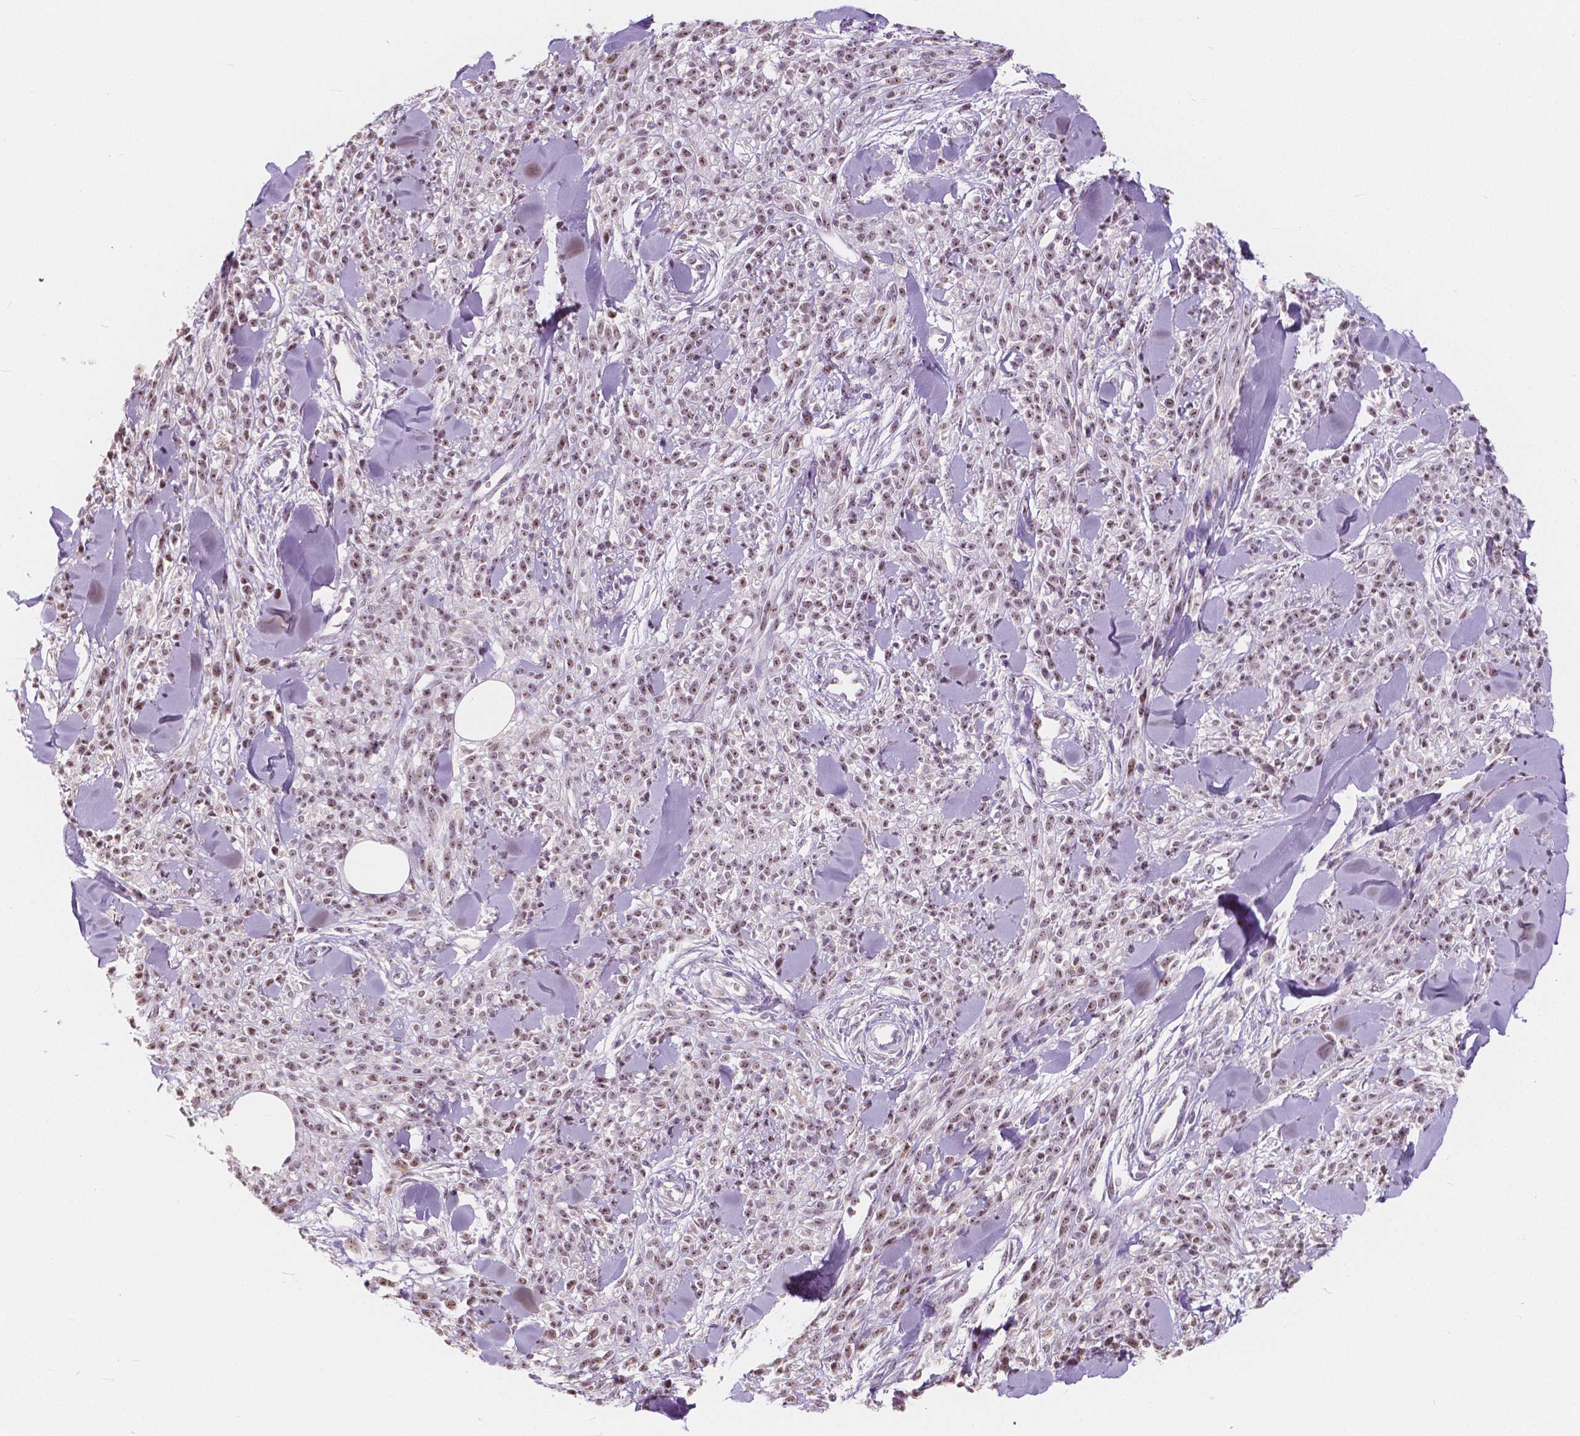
{"staining": {"intensity": "moderate", "quantity": ">75%", "location": "nuclear"}, "tissue": "melanoma", "cell_type": "Tumor cells", "image_type": "cancer", "snomed": [{"axis": "morphology", "description": "Malignant melanoma, NOS"}, {"axis": "topography", "description": "Skin"}, {"axis": "topography", "description": "Skin of trunk"}], "caption": "Human malignant melanoma stained for a protein (brown) displays moderate nuclear positive staining in about >75% of tumor cells.", "gene": "NOLC1", "patient": {"sex": "male", "age": 74}}